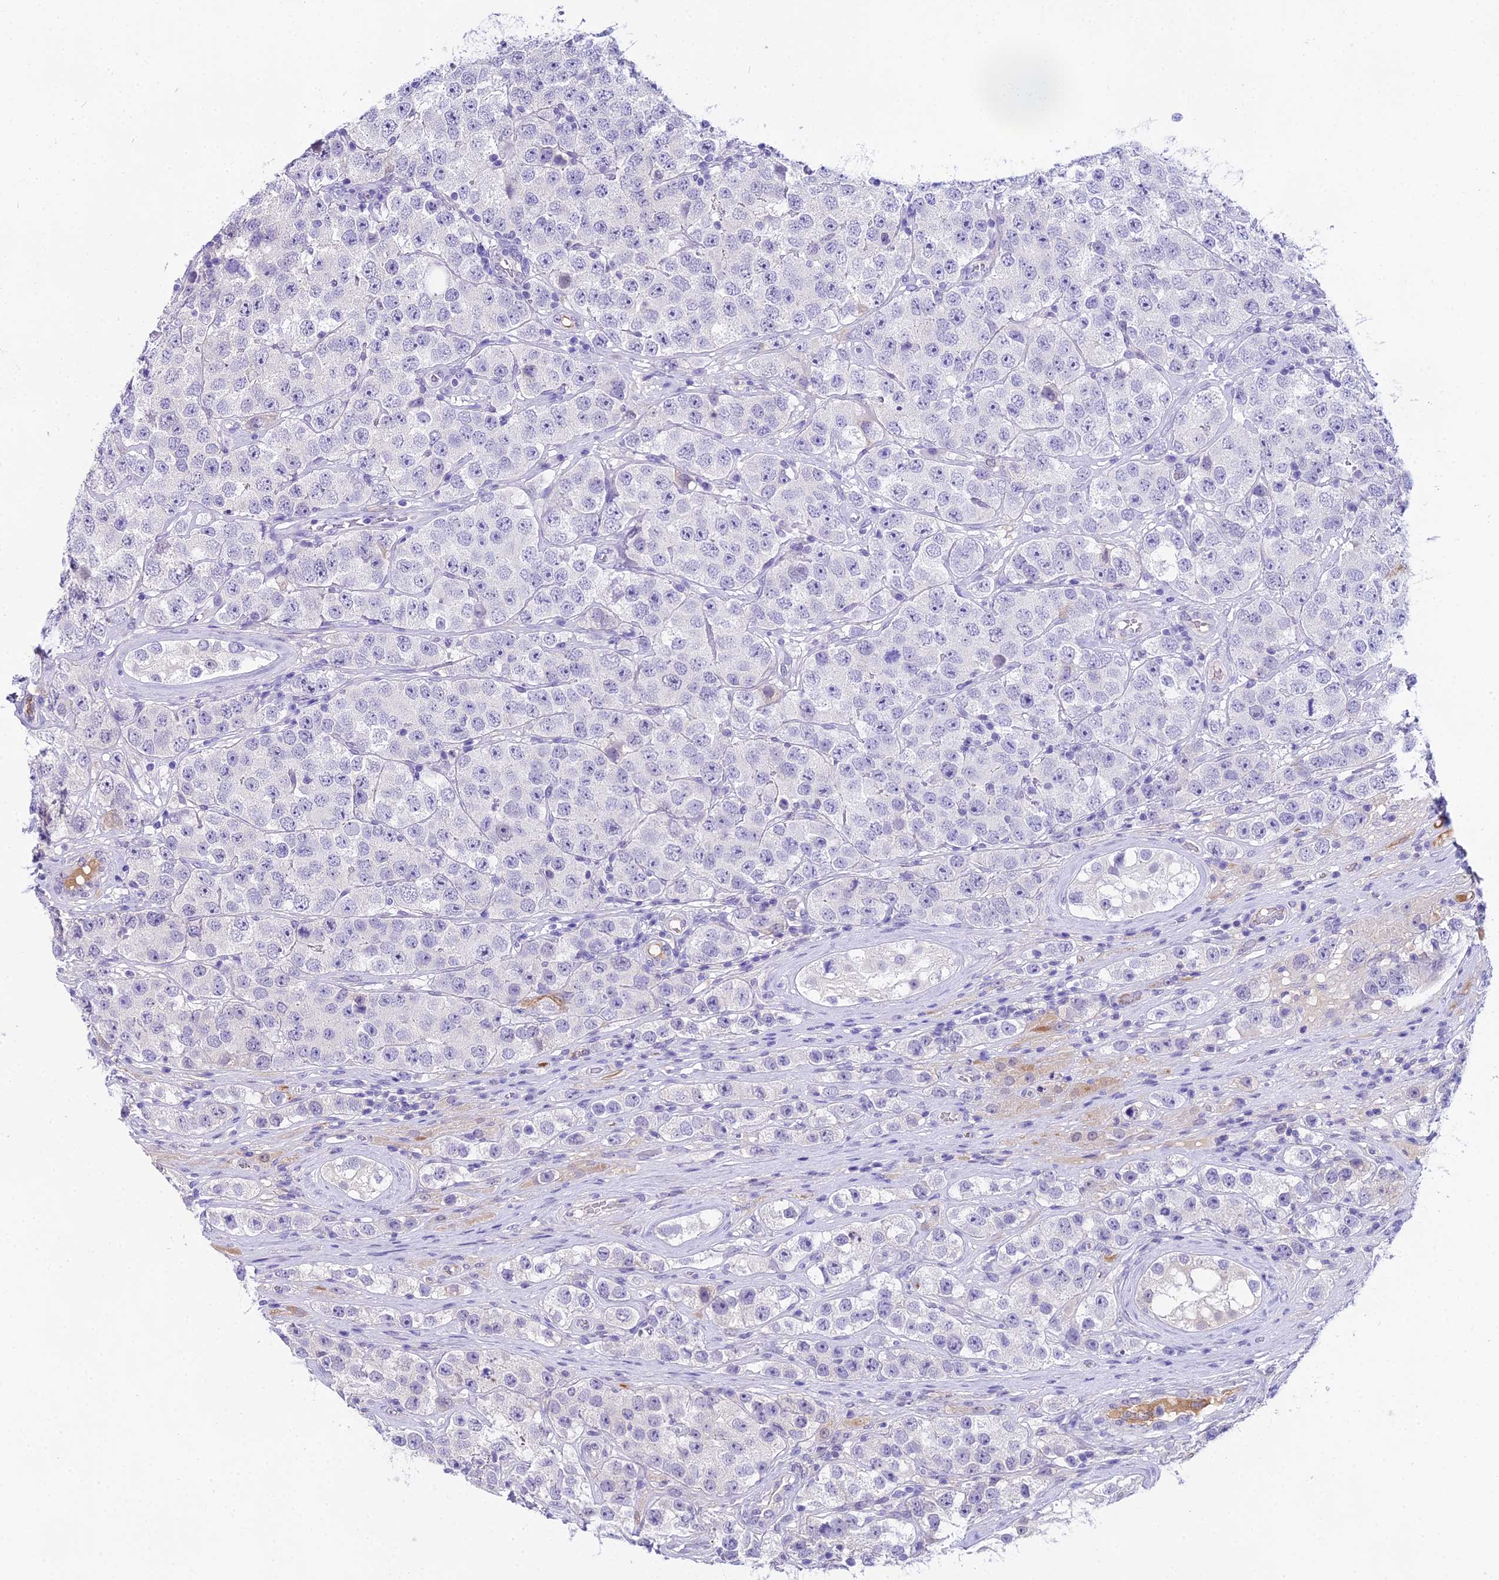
{"staining": {"intensity": "negative", "quantity": "none", "location": "none"}, "tissue": "testis cancer", "cell_type": "Tumor cells", "image_type": "cancer", "snomed": [{"axis": "morphology", "description": "Seminoma, NOS"}, {"axis": "topography", "description": "Testis"}], "caption": "Tumor cells show no significant protein staining in testis cancer. (Immunohistochemistry, brightfield microscopy, high magnification).", "gene": "MAT2A", "patient": {"sex": "male", "age": 28}}